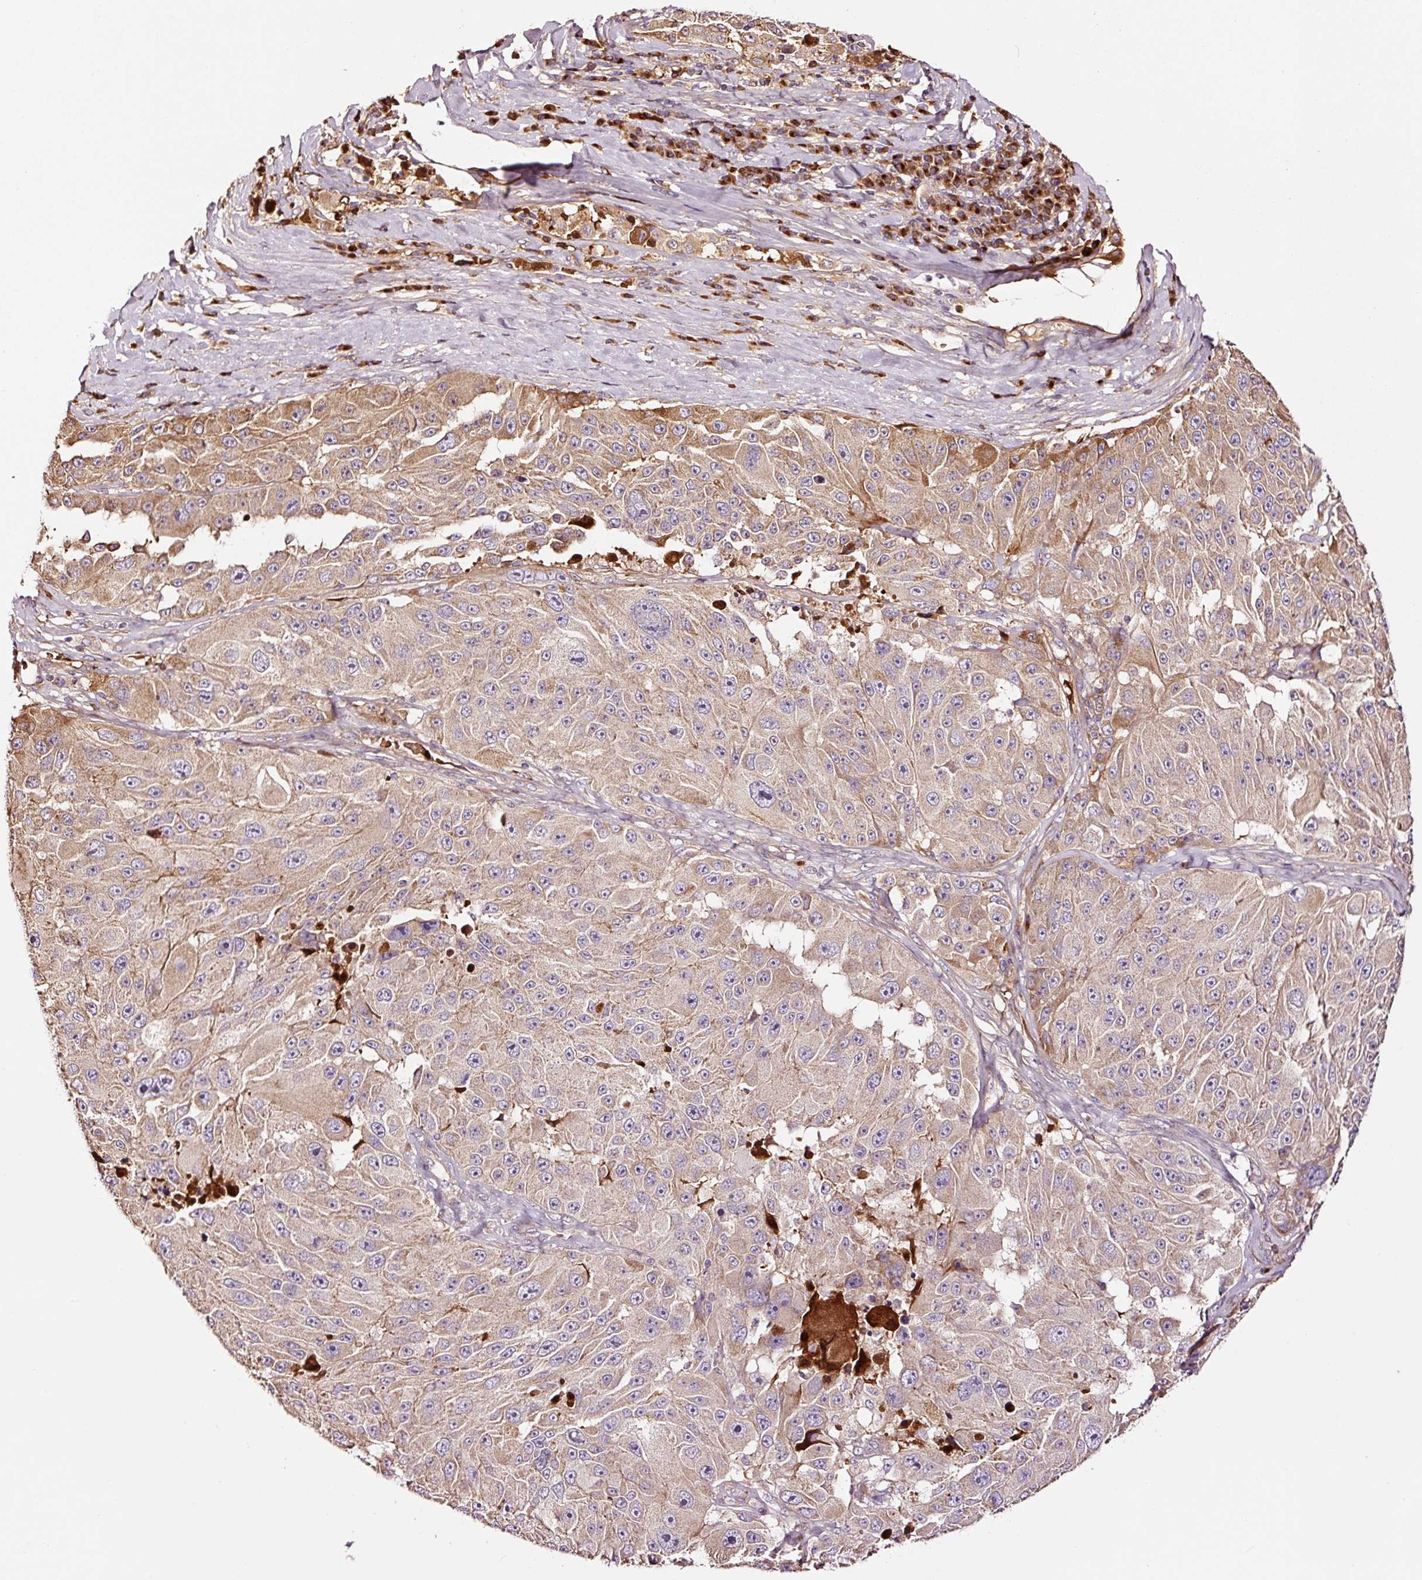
{"staining": {"intensity": "weak", "quantity": ">75%", "location": "cytoplasmic/membranous"}, "tissue": "melanoma", "cell_type": "Tumor cells", "image_type": "cancer", "snomed": [{"axis": "morphology", "description": "Malignant melanoma, Metastatic site"}, {"axis": "topography", "description": "Lymph node"}], "caption": "This image shows immunohistochemistry (IHC) staining of human malignant melanoma (metastatic site), with low weak cytoplasmic/membranous expression in about >75% of tumor cells.", "gene": "PGLYRP2", "patient": {"sex": "male", "age": 62}}